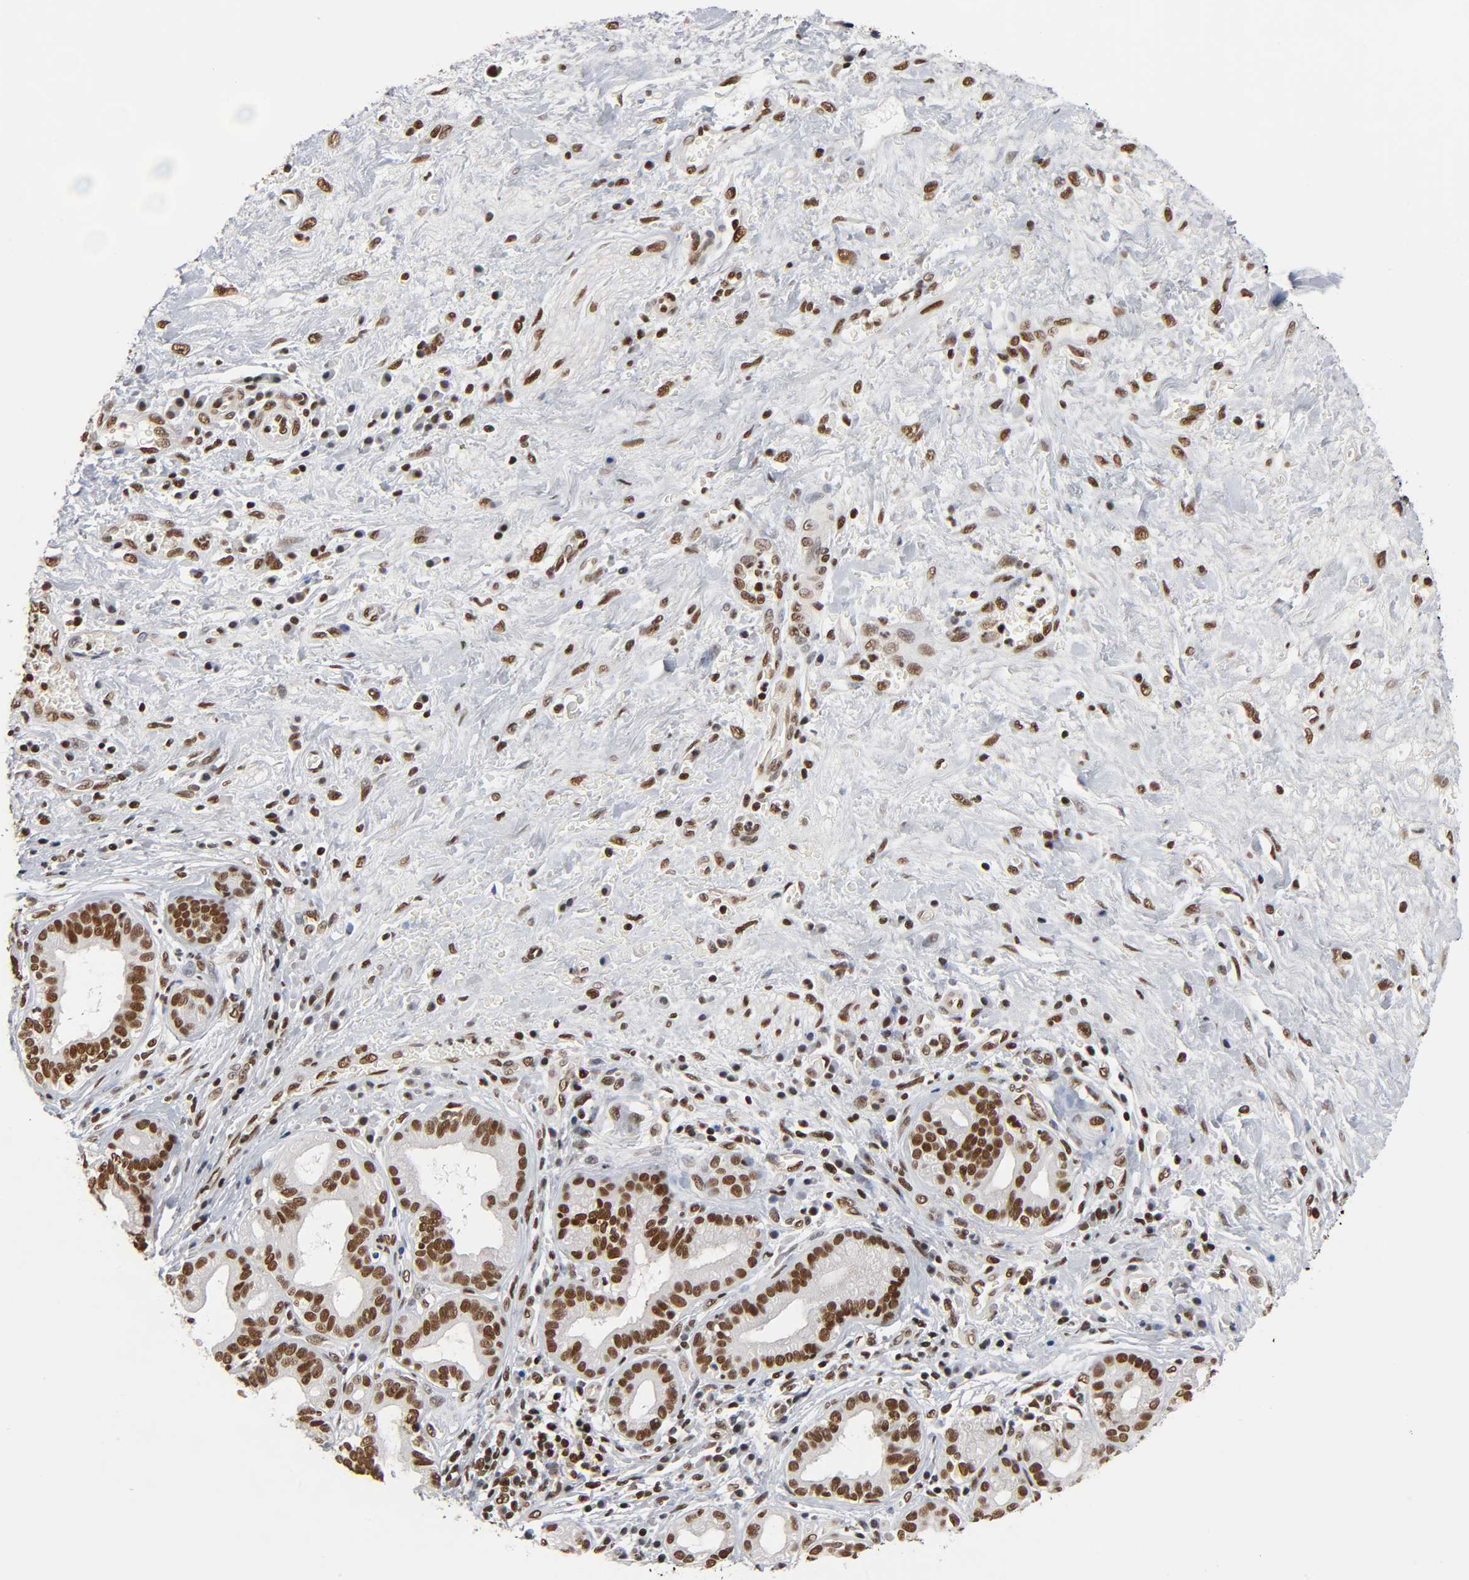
{"staining": {"intensity": "strong", "quantity": ">75%", "location": "nuclear"}, "tissue": "pancreatic cancer", "cell_type": "Tumor cells", "image_type": "cancer", "snomed": [{"axis": "morphology", "description": "Adenocarcinoma, NOS"}, {"axis": "topography", "description": "Pancreas"}], "caption": "Pancreatic cancer stained for a protein exhibits strong nuclear positivity in tumor cells.", "gene": "ILKAP", "patient": {"sex": "female", "age": 73}}